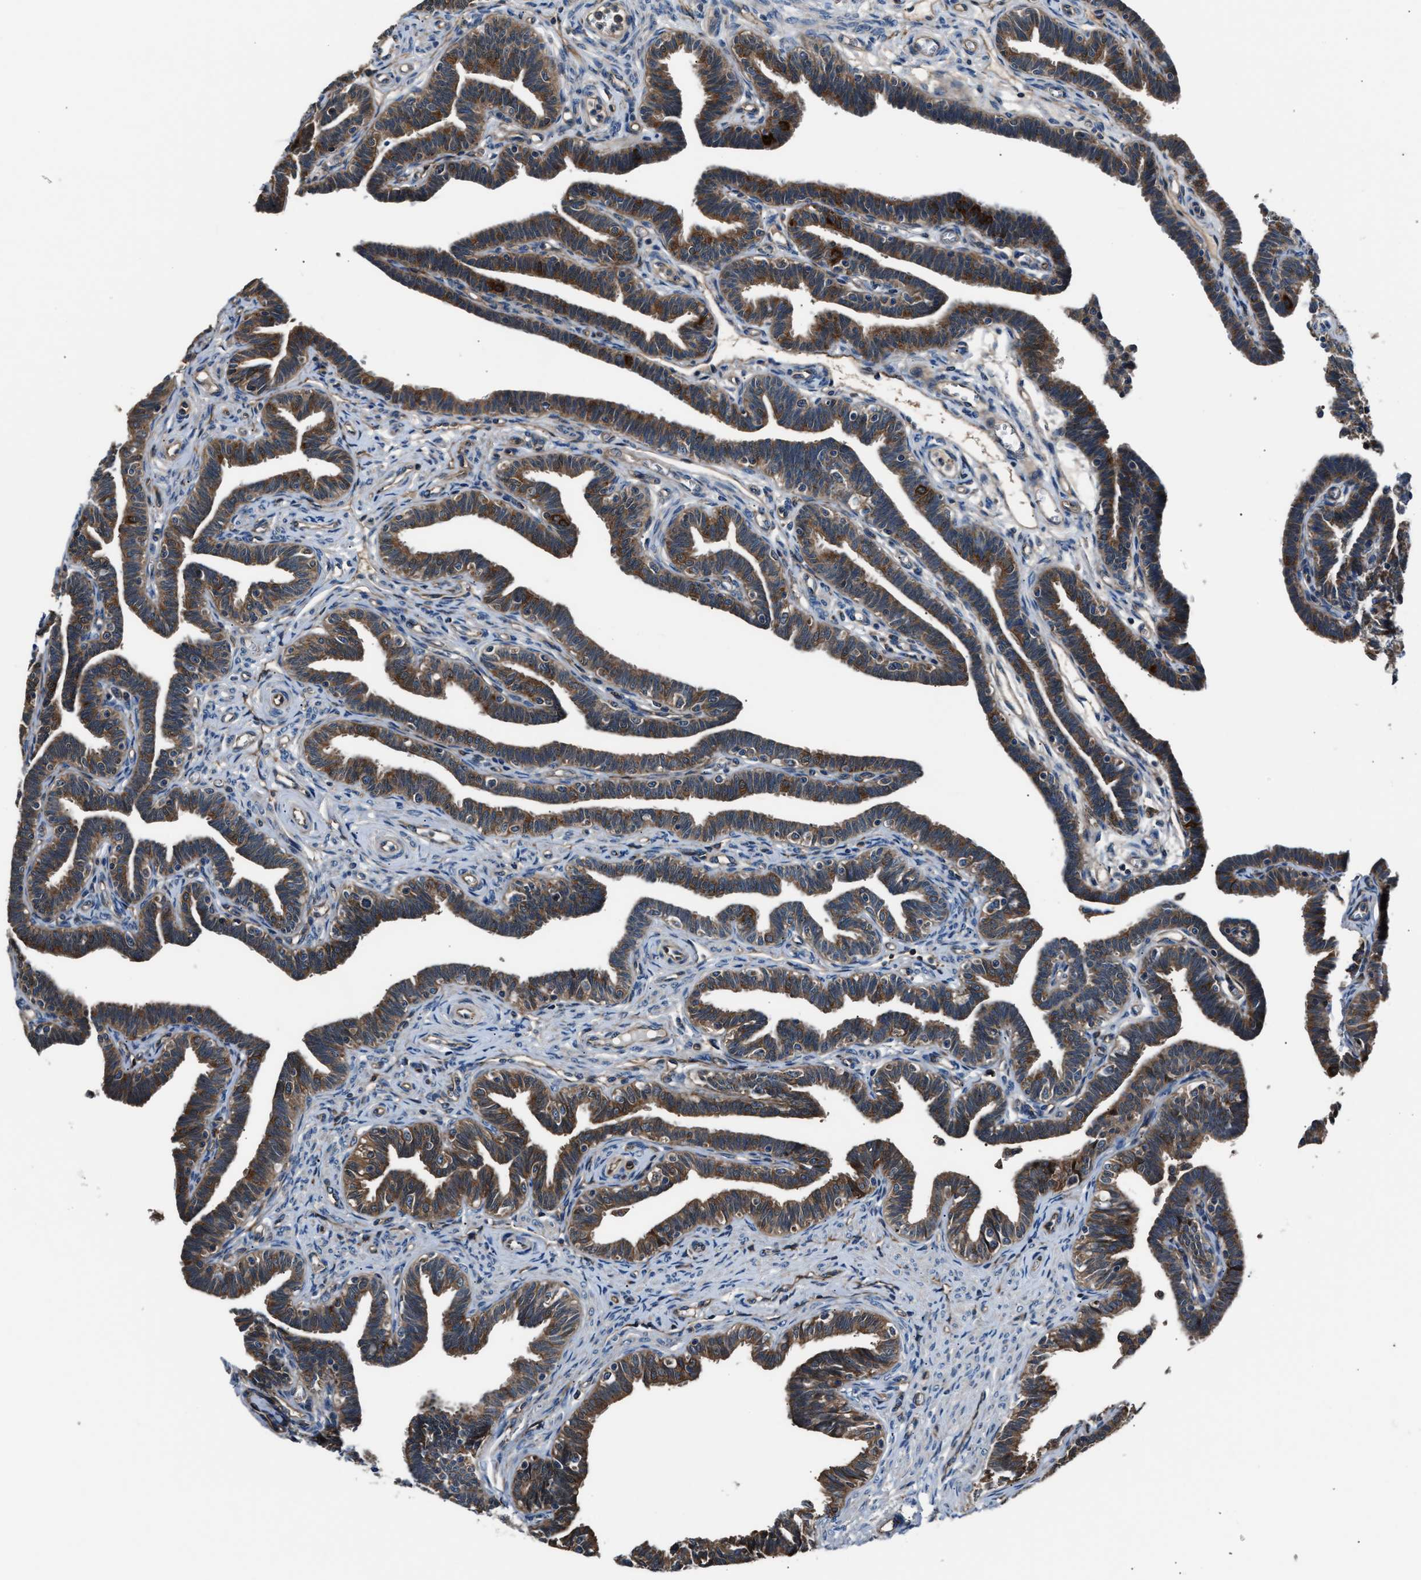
{"staining": {"intensity": "moderate", "quantity": ">75%", "location": "cytoplasmic/membranous"}, "tissue": "fallopian tube", "cell_type": "Glandular cells", "image_type": "normal", "snomed": [{"axis": "morphology", "description": "Normal tissue, NOS"}, {"axis": "topography", "description": "Fallopian tube"}, {"axis": "topography", "description": "Ovary"}], "caption": "A brown stain shows moderate cytoplasmic/membranous staining of a protein in glandular cells of benign fallopian tube.", "gene": "ENSG00000281039", "patient": {"sex": "female", "age": 23}}